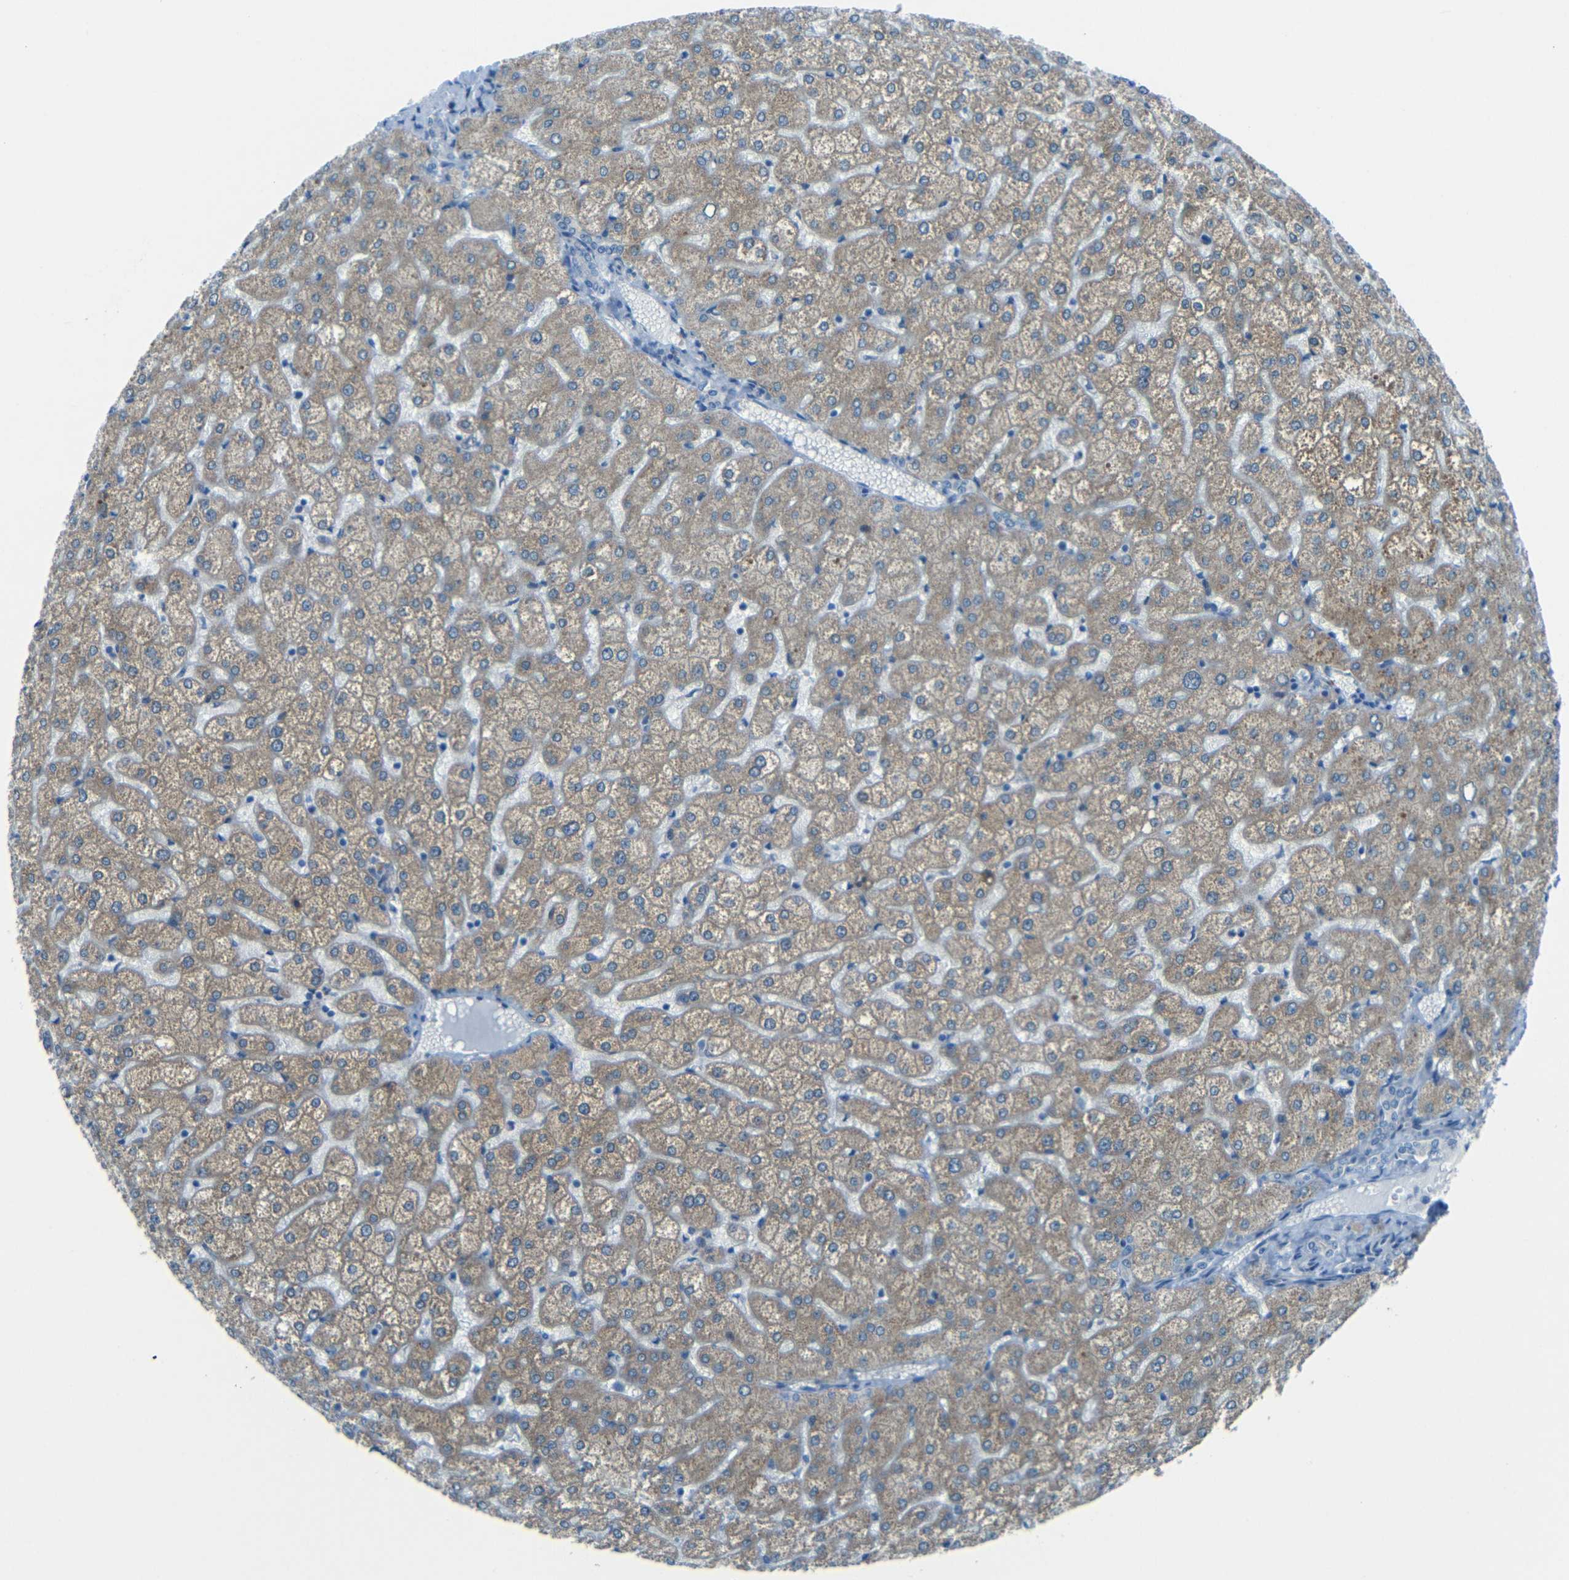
{"staining": {"intensity": "negative", "quantity": "none", "location": "none"}, "tissue": "liver", "cell_type": "Cholangiocytes", "image_type": "normal", "snomed": [{"axis": "morphology", "description": "Normal tissue, NOS"}, {"axis": "topography", "description": "Liver"}], "caption": "DAB (3,3'-diaminobenzidine) immunohistochemical staining of unremarkable liver reveals no significant staining in cholangiocytes.", "gene": "ANKRD22", "patient": {"sex": "female", "age": 32}}